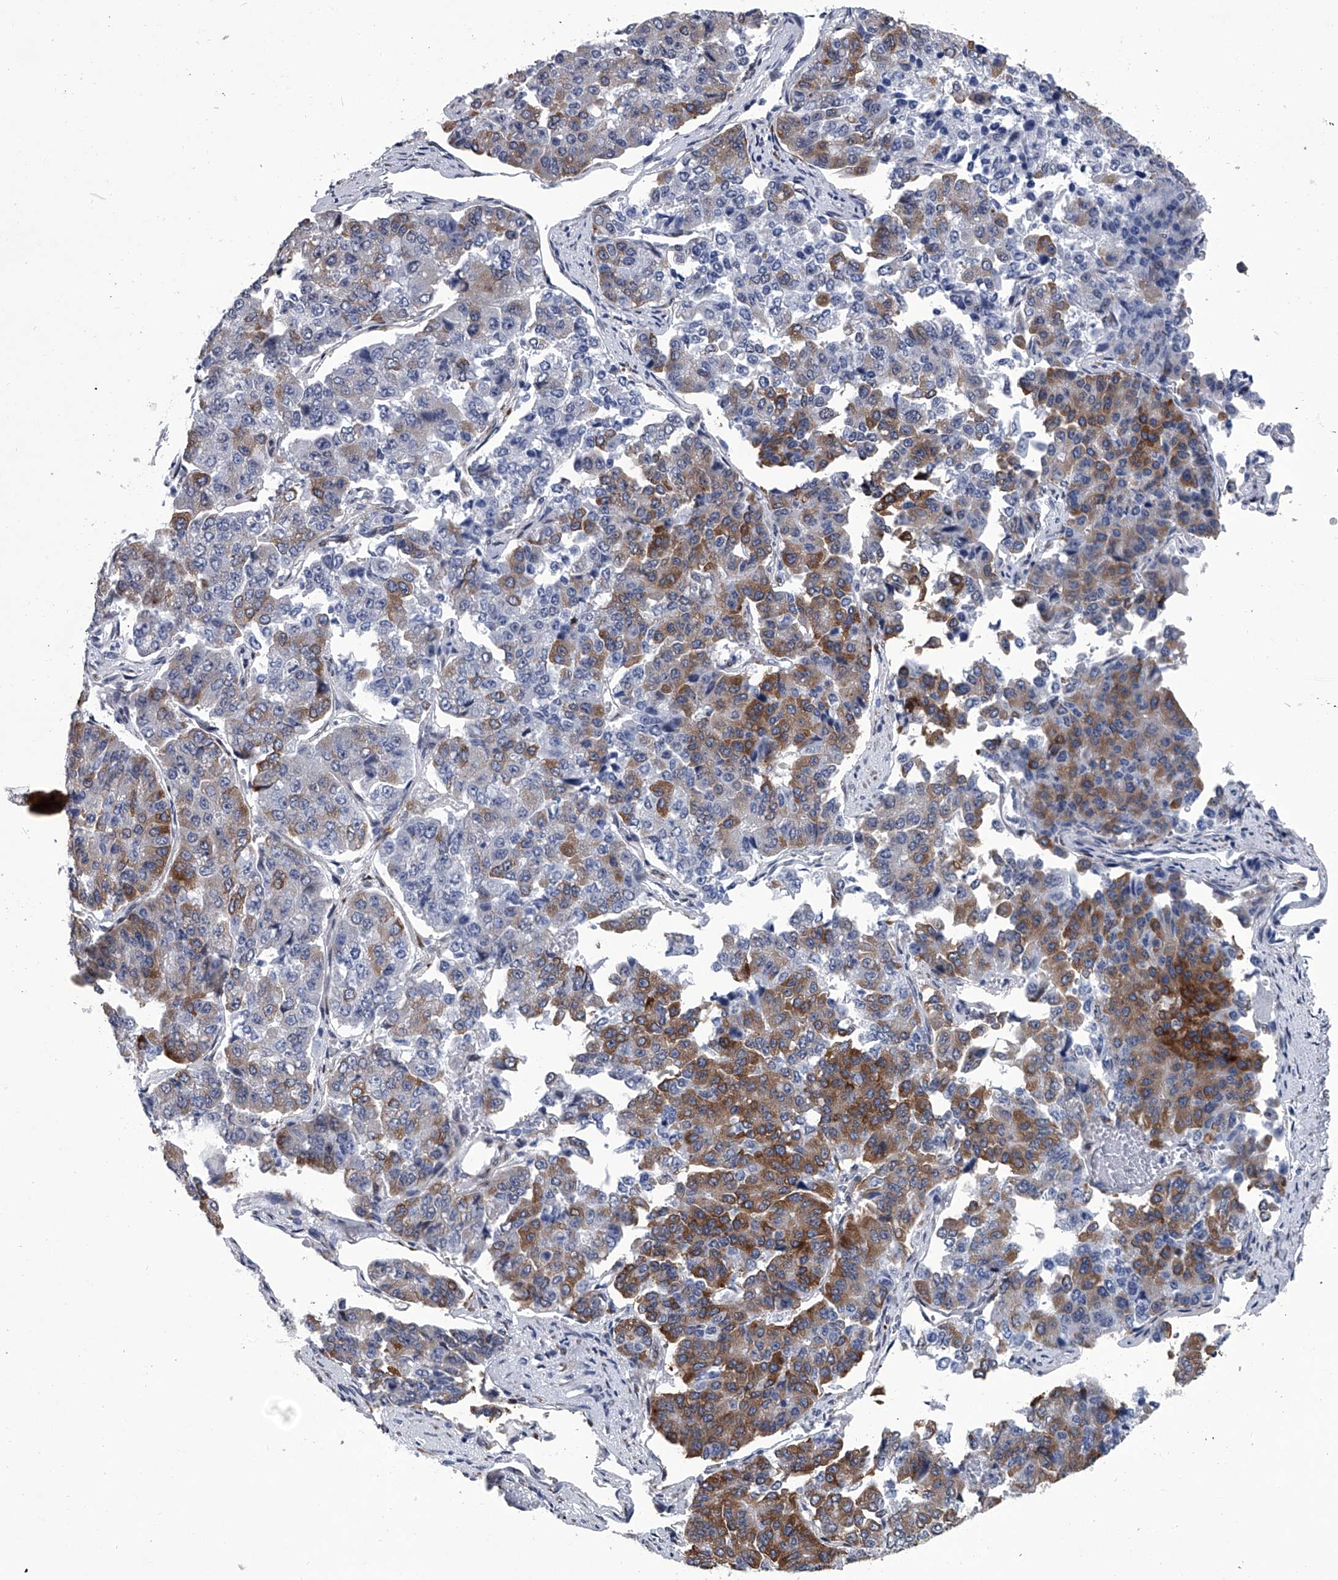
{"staining": {"intensity": "strong", "quantity": "<25%", "location": "cytoplasmic/membranous"}, "tissue": "pancreatic cancer", "cell_type": "Tumor cells", "image_type": "cancer", "snomed": [{"axis": "morphology", "description": "Adenocarcinoma, NOS"}, {"axis": "topography", "description": "Pancreas"}], "caption": "Immunohistochemistry image of neoplastic tissue: adenocarcinoma (pancreatic) stained using immunohistochemistry displays medium levels of strong protein expression localized specifically in the cytoplasmic/membranous of tumor cells, appearing as a cytoplasmic/membranous brown color.", "gene": "PPP2R5D", "patient": {"sex": "male", "age": 50}}